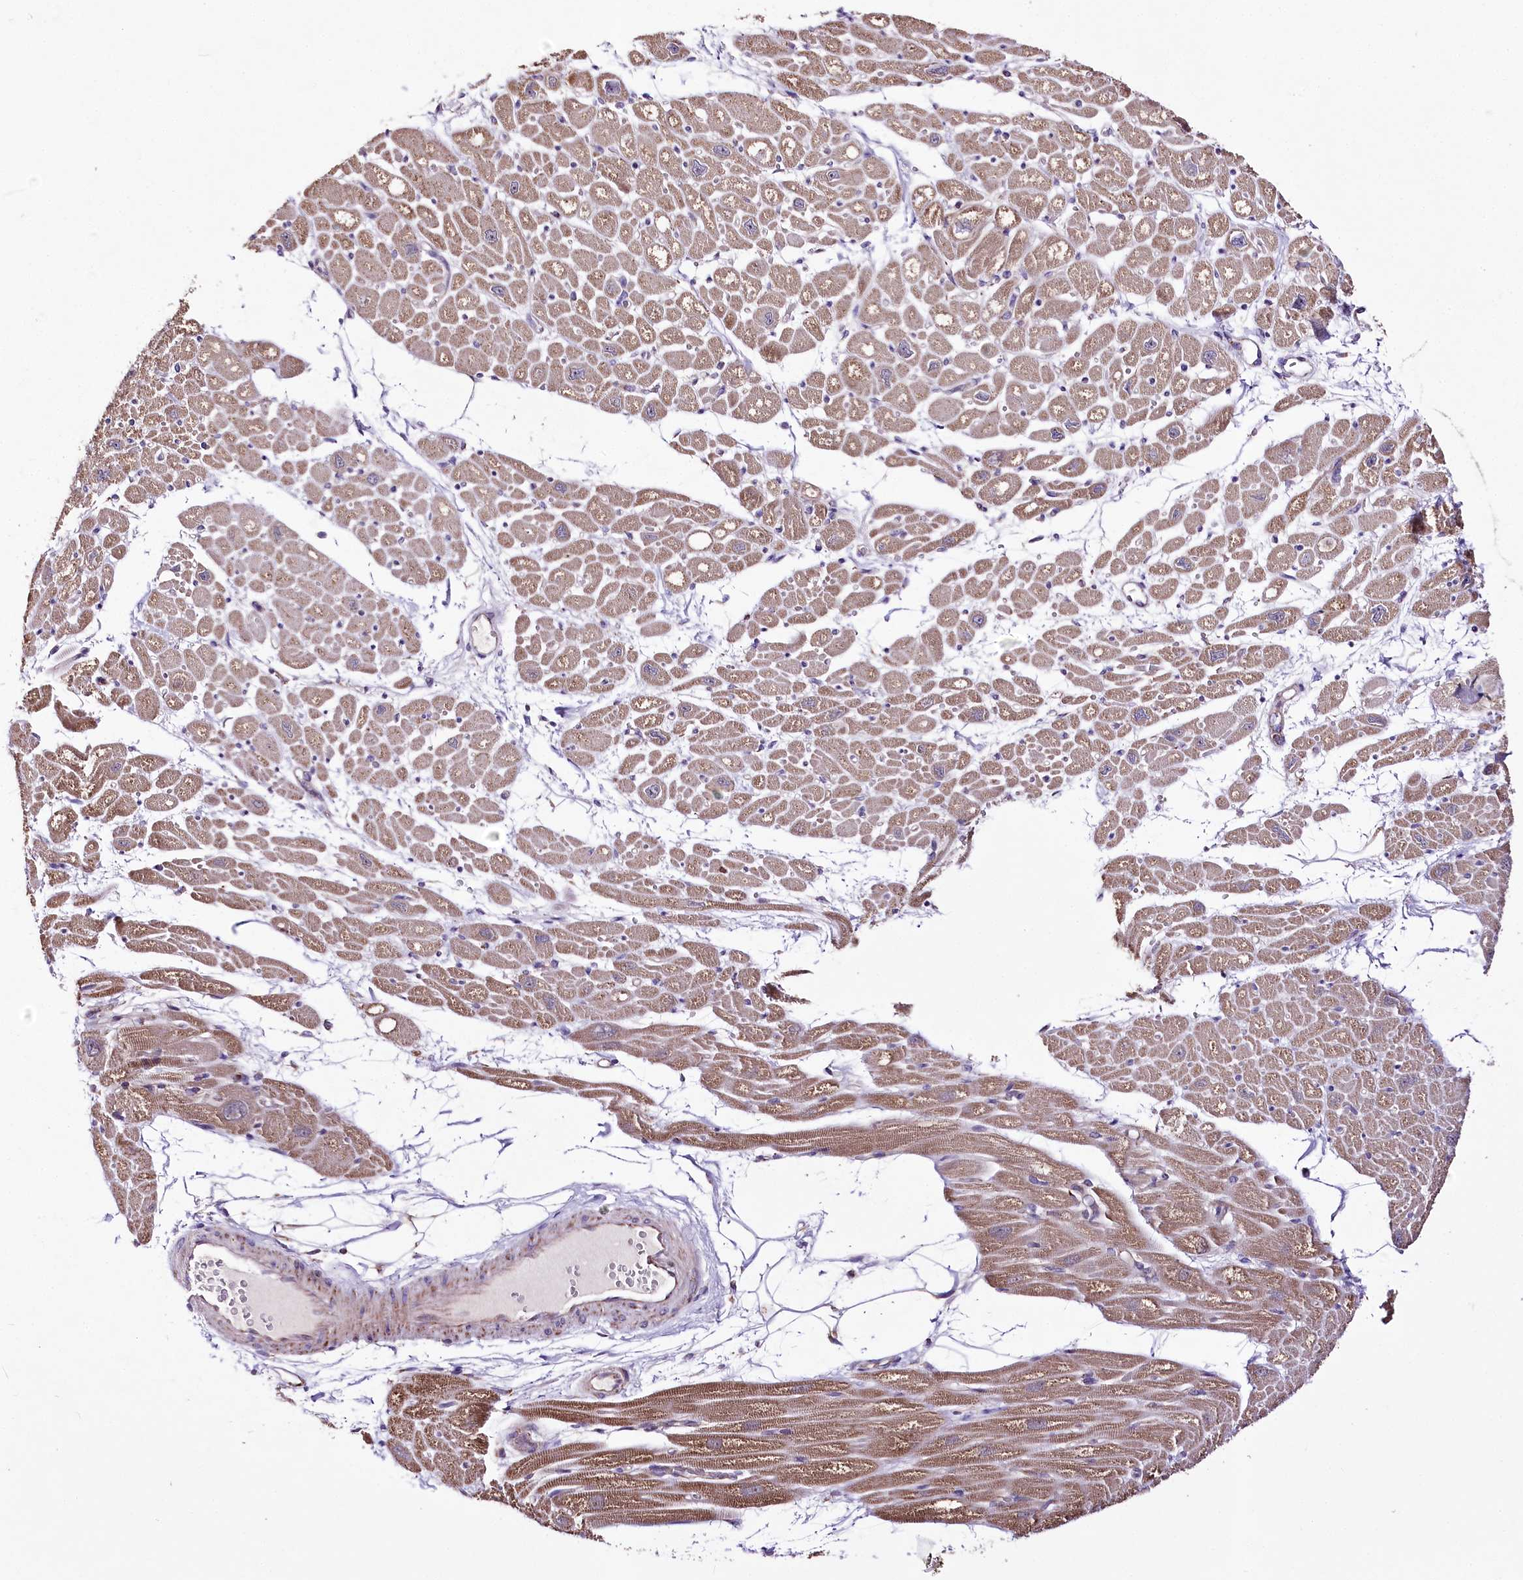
{"staining": {"intensity": "moderate", "quantity": "25%-75%", "location": "cytoplasmic/membranous"}, "tissue": "heart muscle", "cell_type": "Cardiomyocytes", "image_type": "normal", "snomed": [{"axis": "morphology", "description": "Normal tissue, NOS"}, {"axis": "topography", "description": "Heart"}], "caption": "This photomicrograph demonstrates unremarkable heart muscle stained with immunohistochemistry (IHC) to label a protein in brown. The cytoplasmic/membranous of cardiomyocytes show moderate positivity for the protein. Nuclei are counter-stained blue.", "gene": "ATE1", "patient": {"sex": "male", "age": 50}}